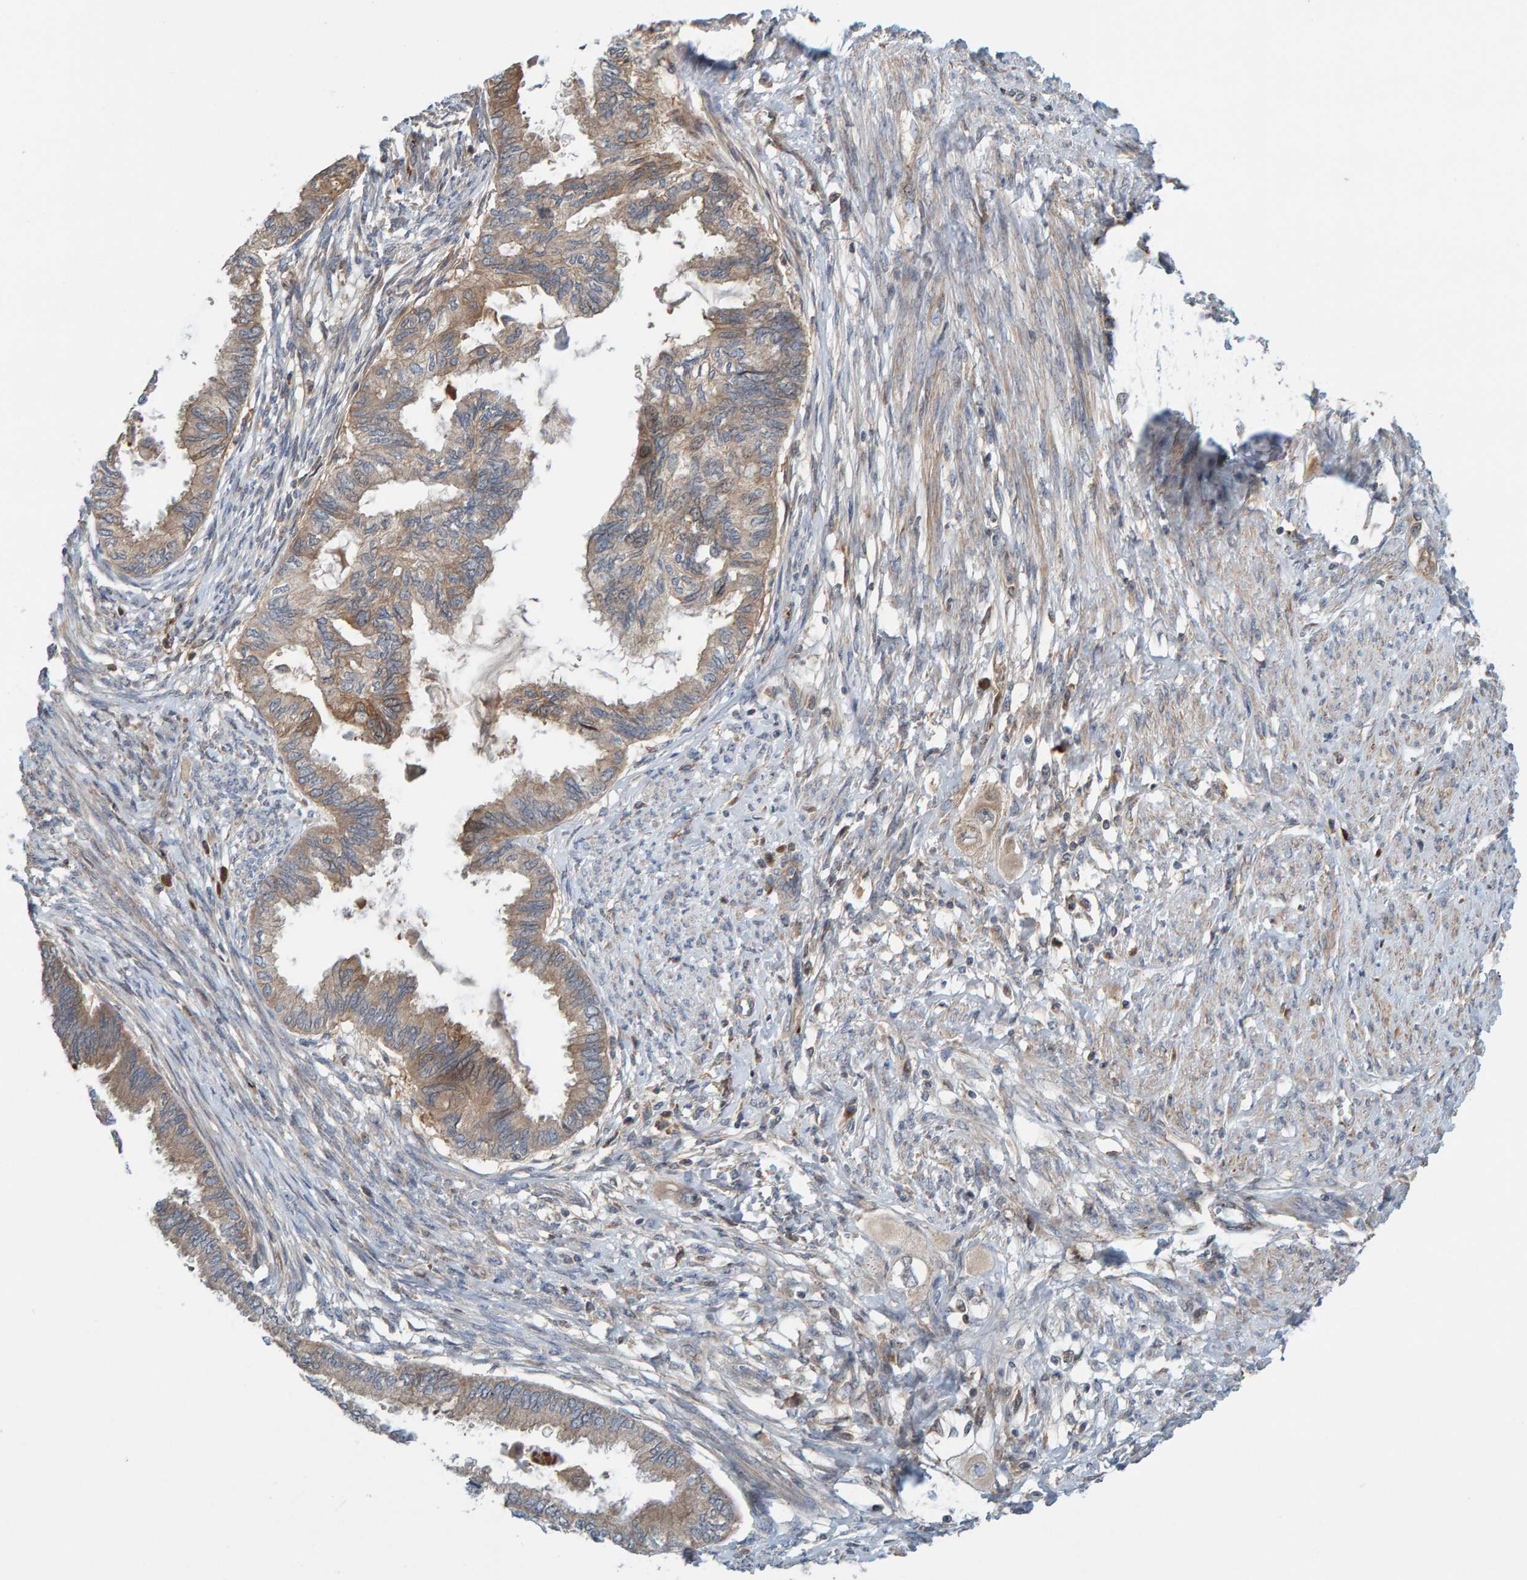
{"staining": {"intensity": "weak", "quantity": ">75%", "location": "cytoplasmic/membranous"}, "tissue": "cervical cancer", "cell_type": "Tumor cells", "image_type": "cancer", "snomed": [{"axis": "morphology", "description": "Normal tissue, NOS"}, {"axis": "morphology", "description": "Adenocarcinoma, NOS"}, {"axis": "topography", "description": "Cervix"}, {"axis": "topography", "description": "Endometrium"}], "caption": "Weak cytoplasmic/membranous protein staining is present in approximately >75% of tumor cells in cervical adenocarcinoma.", "gene": "KIAA0753", "patient": {"sex": "female", "age": 86}}